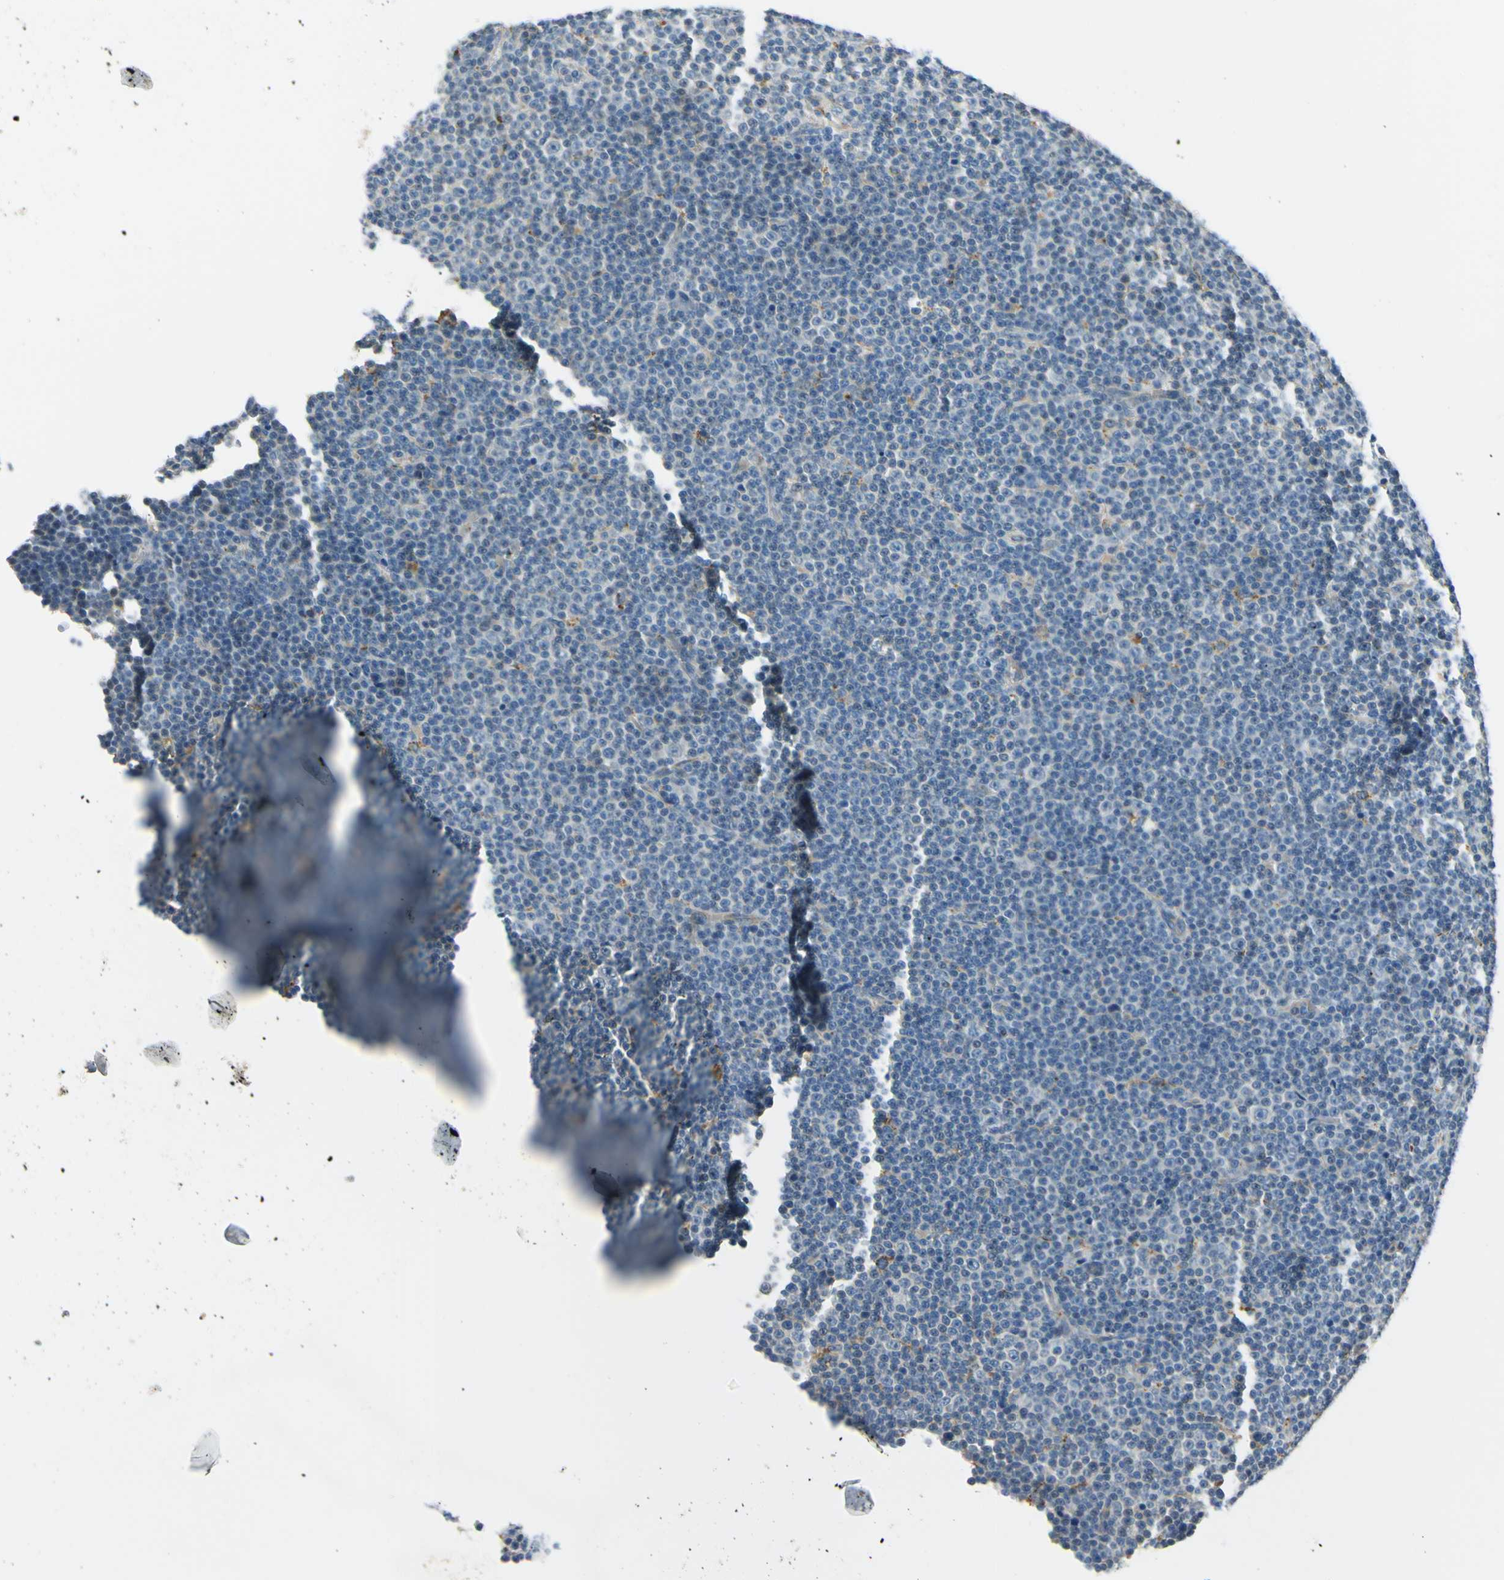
{"staining": {"intensity": "negative", "quantity": "none", "location": "none"}, "tissue": "lymphoma", "cell_type": "Tumor cells", "image_type": "cancer", "snomed": [{"axis": "morphology", "description": "Malignant lymphoma, non-Hodgkin's type, Low grade"}, {"axis": "topography", "description": "Lymph node"}], "caption": "Human lymphoma stained for a protein using IHC reveals no positivity in tumor cells.", "gene": "LAMA3", "patient": {"sex": "female", "age": 67}}